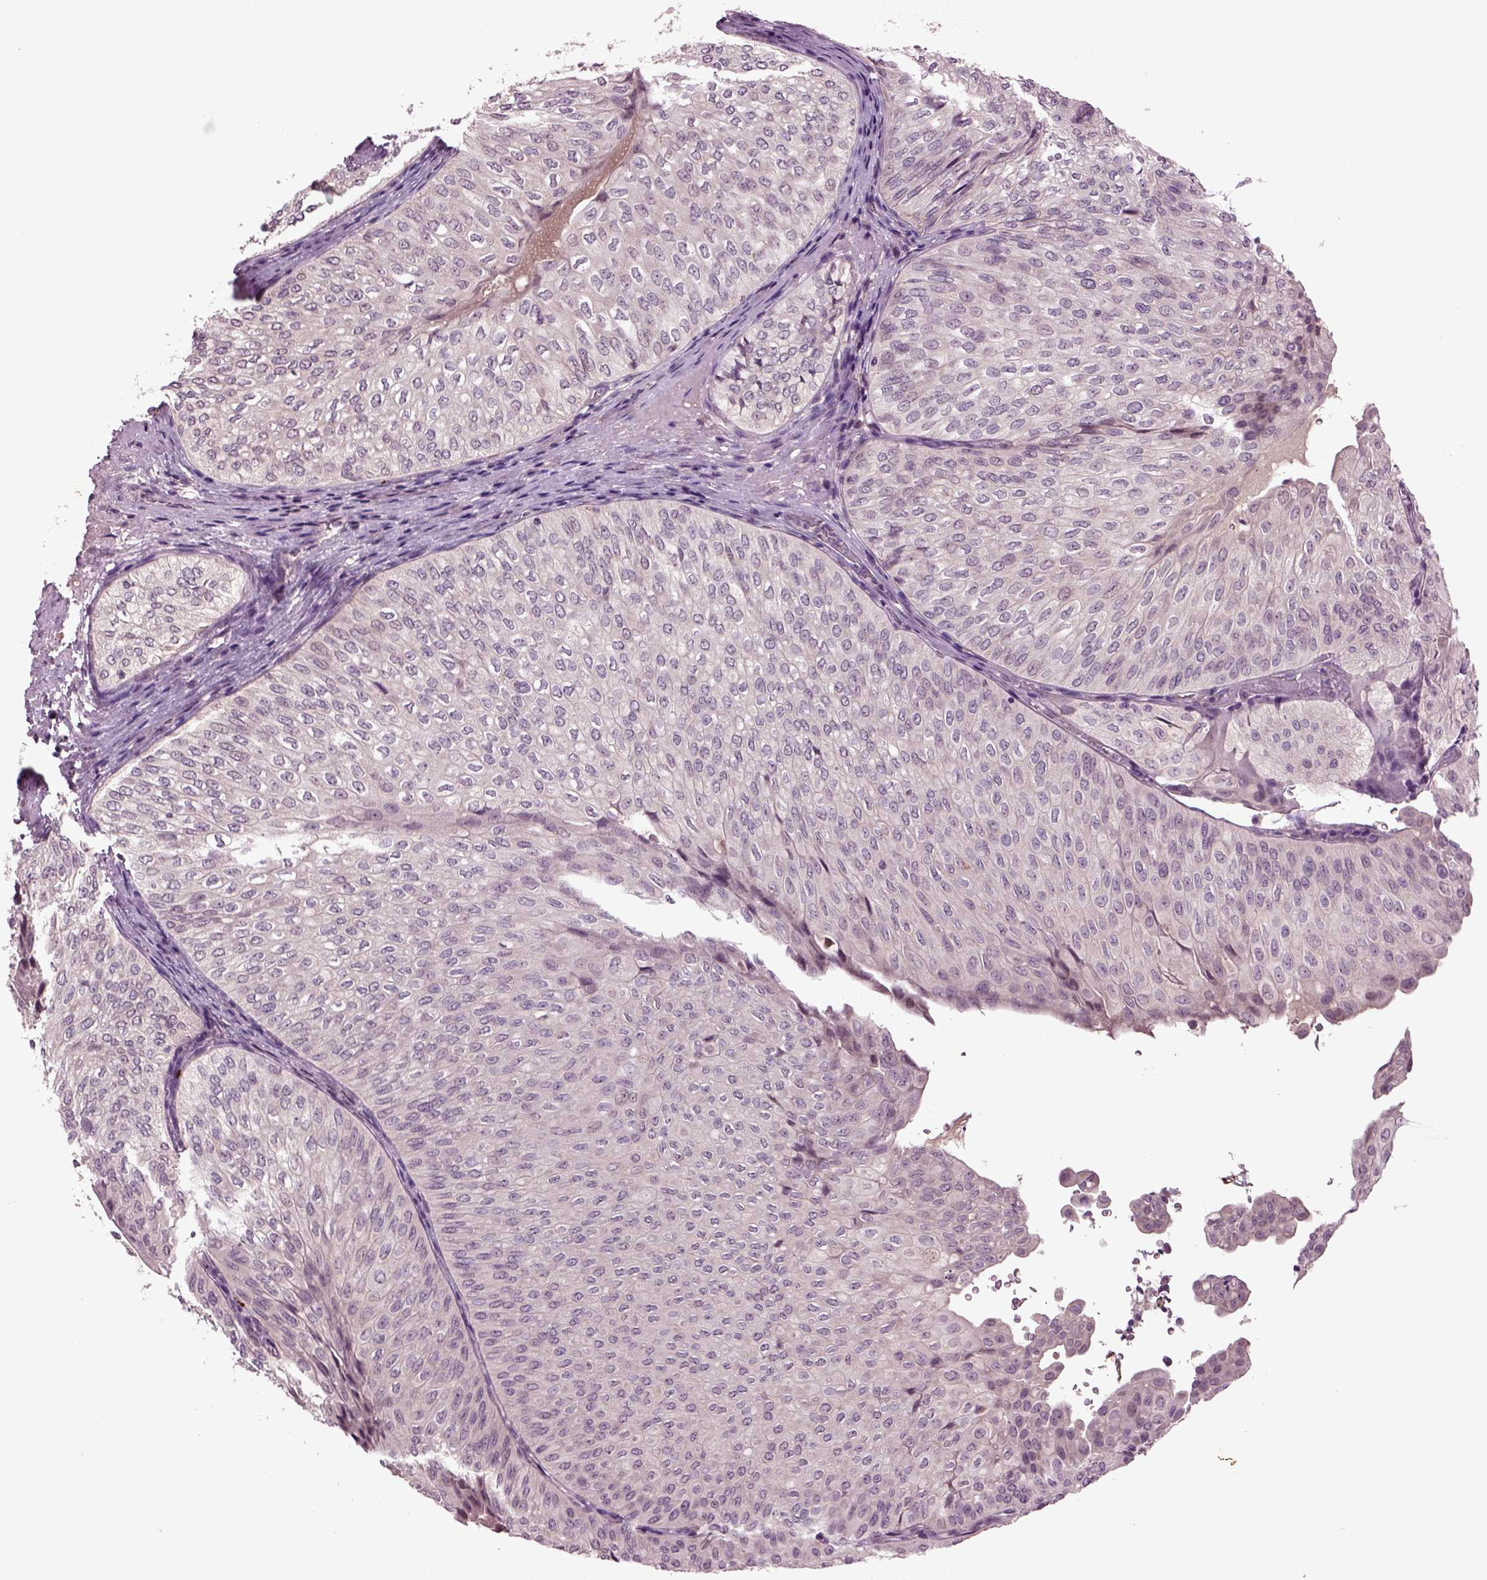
{"staining": {"intensity": "negative", "quantity": "none", "location": "none"}, "tissue": "urothelial cancer", "cell_type": "Tumor cells", "image_type": "cancer", "snomed": [{"axis": "morphology", "description": "Urothelial carcinoma, NOS"}, {"axis": "topography", "description": "Urinary bladder"}], "caption": "Immunohistochemistry (IHC) of human transitional cell carcinoma exhibits no positivity in tumor cells. The staining was performed using DAB (3,3'-diaminobenzidine) to visualize the protein expression in brown, while the nuclei were stained in blue with hematoxylin (Magnification: 20x).", "gene": "SLC17A6", "patient": {"sex": "male", "age": 62}}